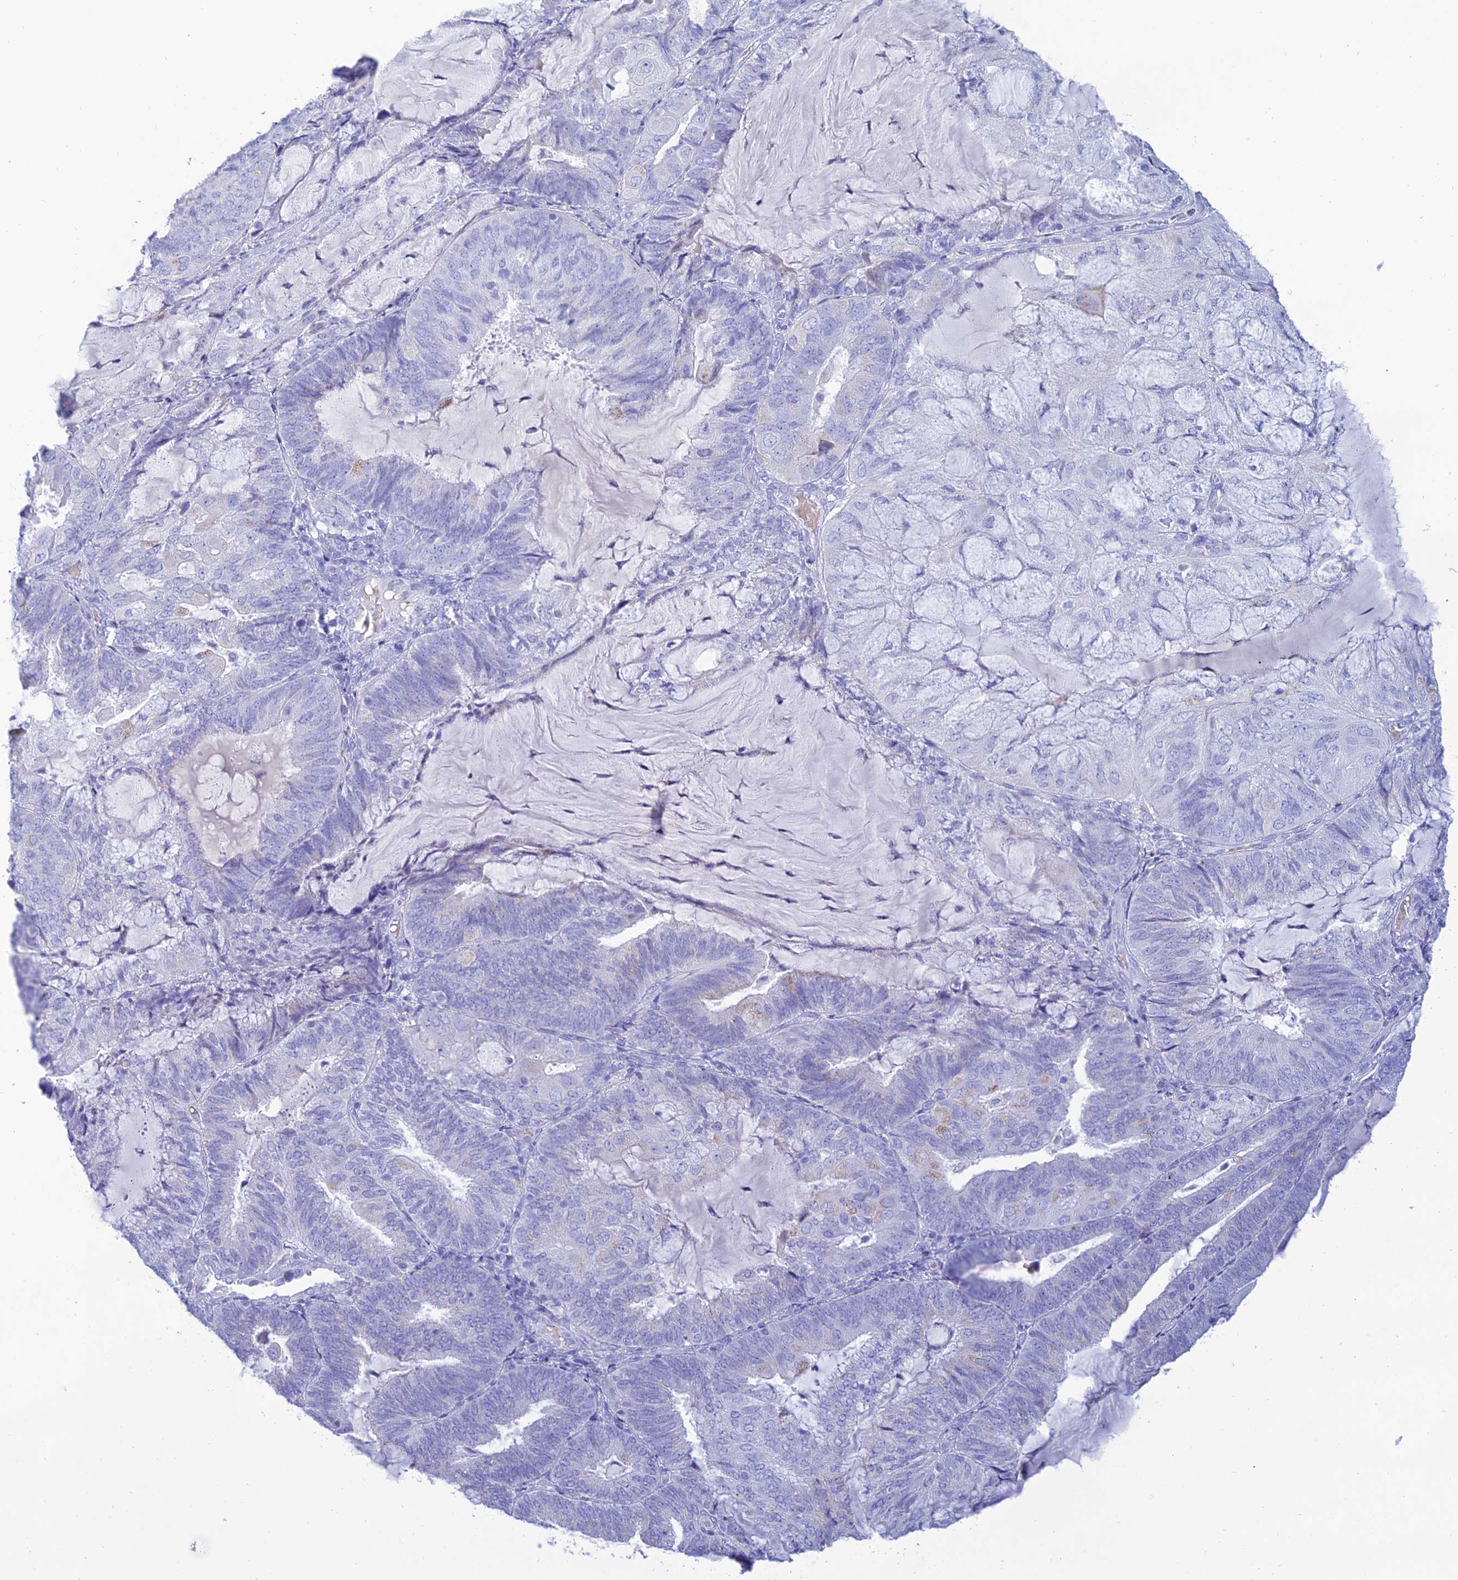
{"staining": {"intensity": "negative", "quantity": "none", "location": "none"}, "tissue": "endometrial cancer", "cell_type": "Tumor cells", "image_type": "cancer", "snomed": [{"axis": "morphology", "description": "Adenocarcinoma, NOS"}, {"axis": "topography", "description": "Endometrium"}], "caption": "IHC of endometrial adenocarcinoma reveals no staining in tumor cells.", "gene": "MAL2", "patient": {"sex": "female", "age": 81}}